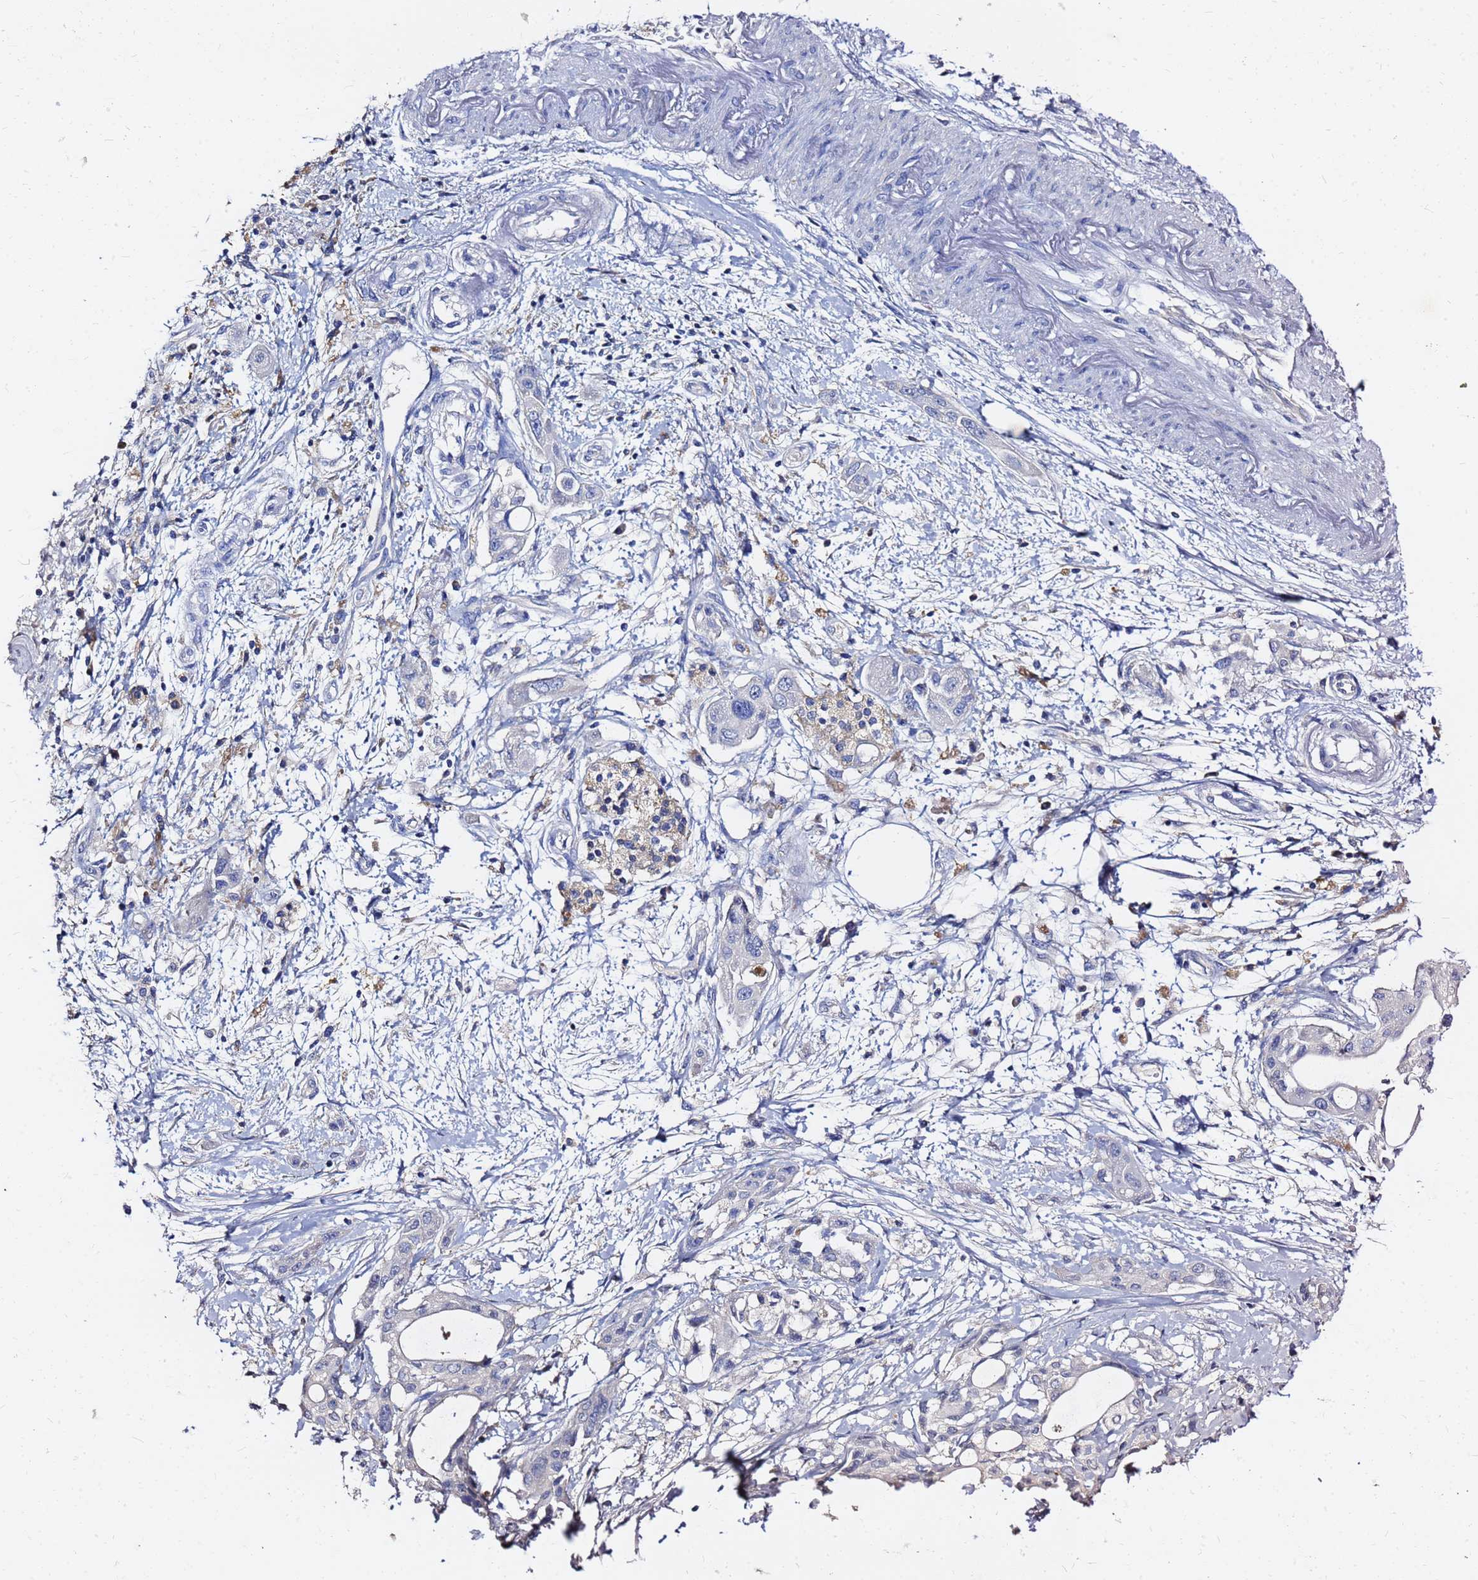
{"staining": {"intensity": "negative", "quantity": "none", "location": "none"}, "tissue": "pancreatic cancer", "cell_type": "Tumor cells", "image_type": "cancer", "snomed": [{"axis": "morphology", "description": "Adenocarcinoma, NOS"}, {"axis": "topography", "description": "Pancreas"}], "caption": "Immunohistochemical staining of pancreatic adenocarcinoma reveals no significant expression in tumor cells.", "gene": "FAM183A", "patient": {"sex": "male", "age": 68}}